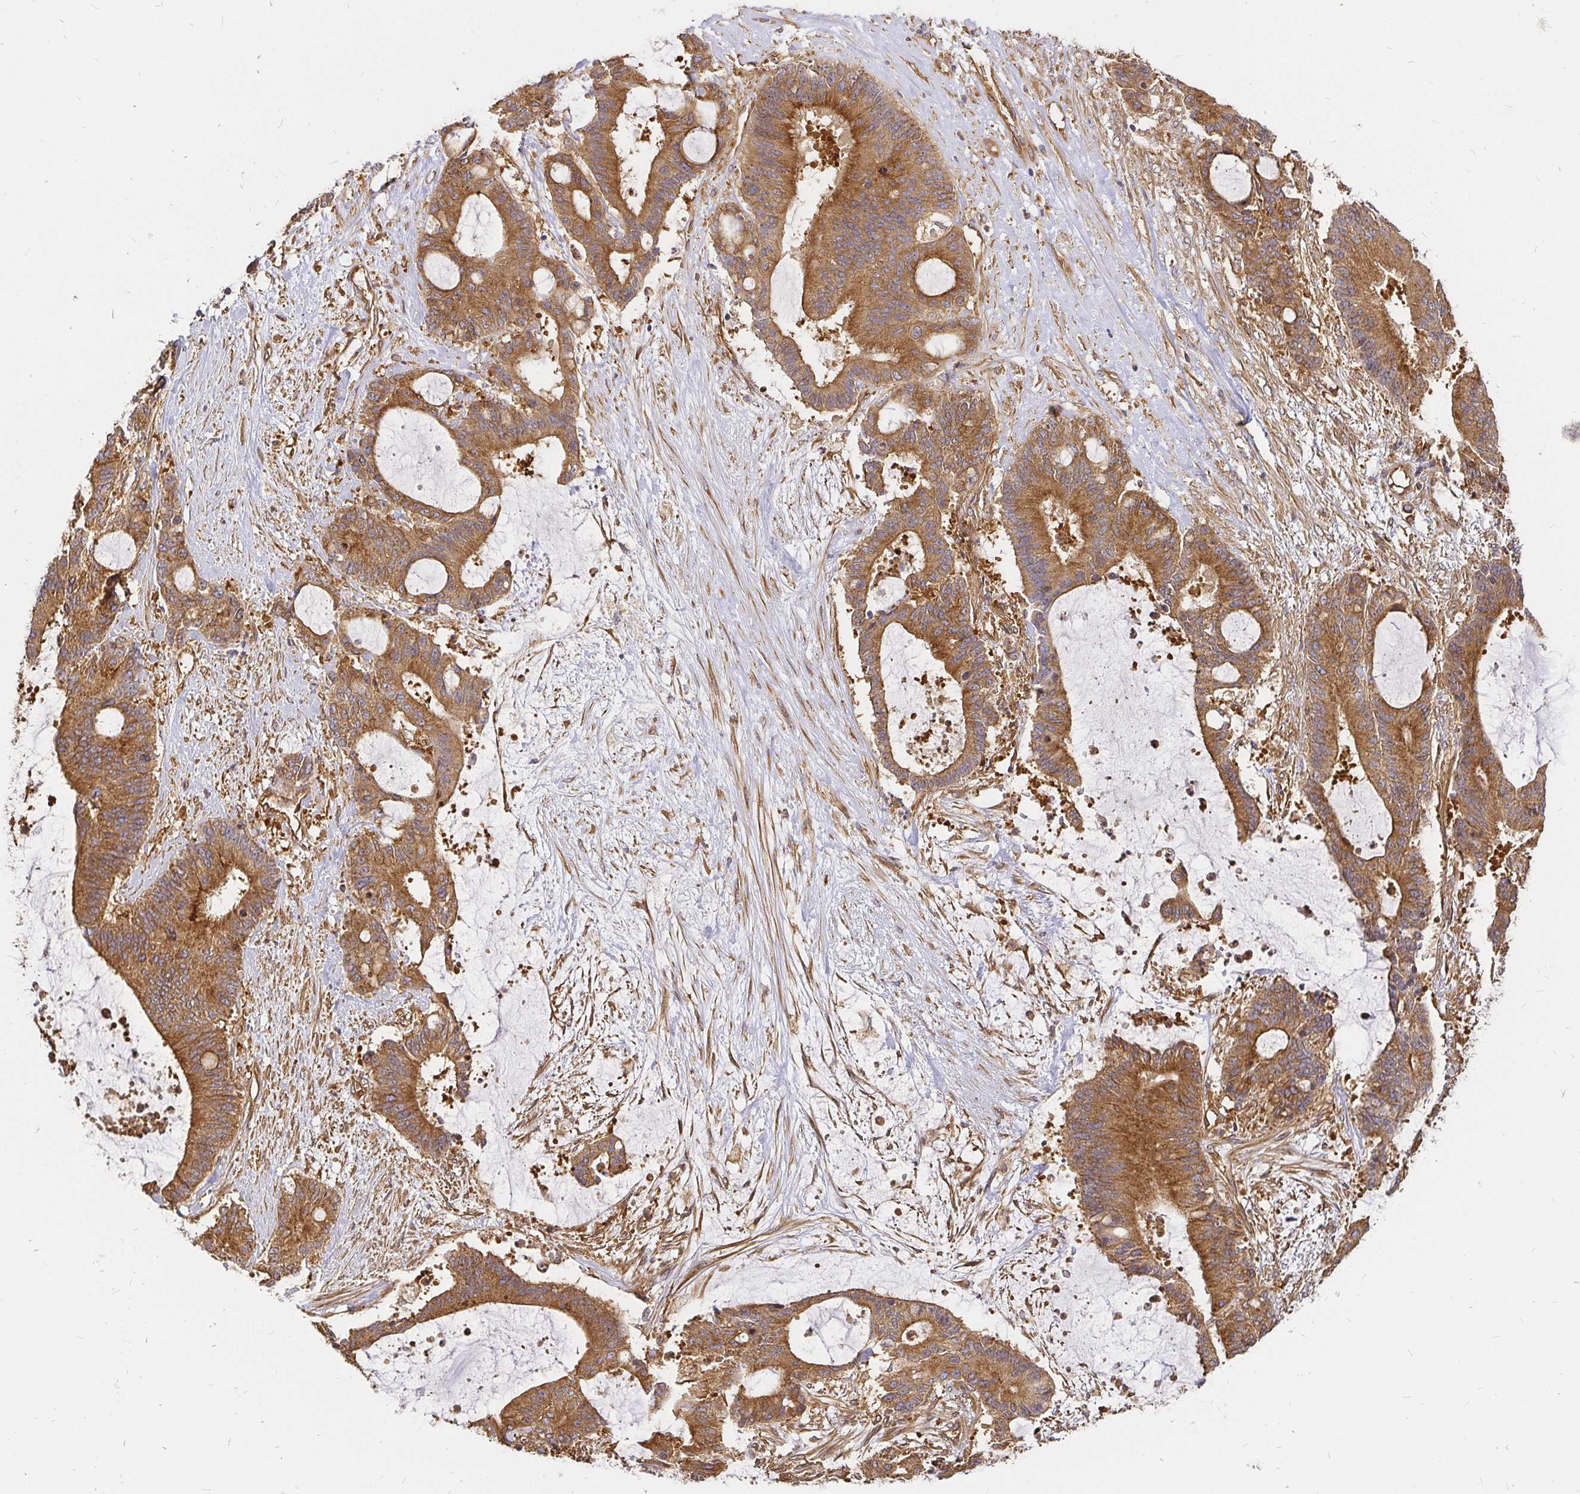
{"staining": {"intensity": "moderate", "quantity": ">75%", "location": "cytoplasmic/membranous"}, "tissue": "liver cancer", "cell_type": "Tumor cells", "image_type": "cancer", "snomed": [{"axis": "morphology", "description": "Normal tissue, NOS"}, {"axis": "morphology", "description": "Cholangiocarcinoma"}, {"axis": "topography", "description": "Liver"}, {"axis": "topography", "description": "Peripheral nerve tissue"}], "caption": "Moderate cytoplasmic/membranous expression is identified in approximately >75% of tumor cells in liver cancer (cholangiocarcinoma).", "gene": "KIF5B", "patient": {"sex": "female", "age": 73}}